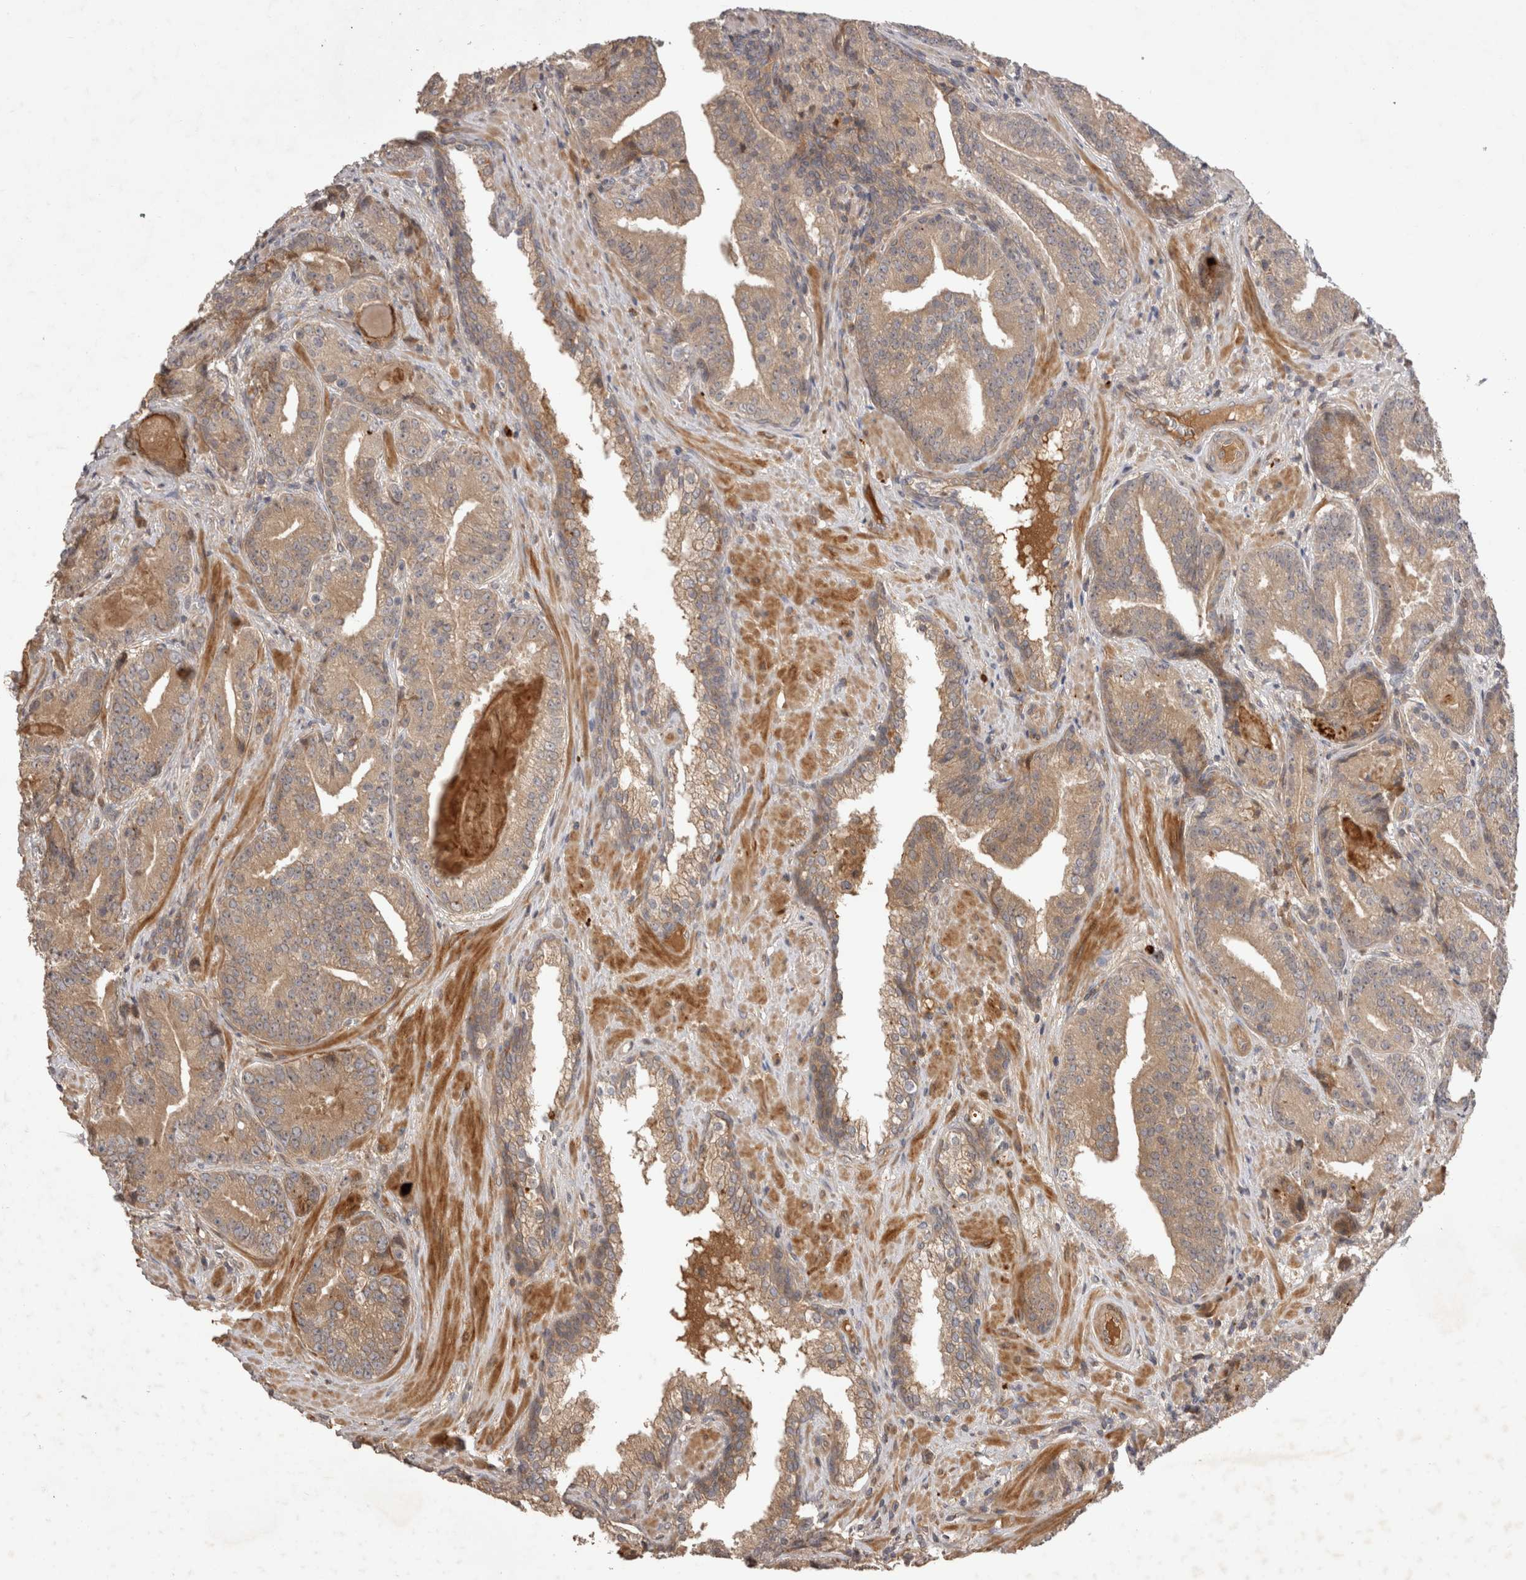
{"staining": {"intensity": "weak", "quantity": ">75%", "location": "cytoplasmic/membranous"}, "tissue": "prostate cancer", "cell_type": "Tumor cells", "image_type": "cancer", "snomed": [{"axis": "morphology", "description": "Adenocarcinoma, Low grade"}, {"axis": "topography", "description": "Prostate"}], "caption": "Immunohistochemistry (IHC) (DAB) staining of human adenocarcinoma (low-grade) (prostate) reveals weak cytoplasmic/membranous protein positivity in about >75% of tumor cells.", "gene": "PPP1R42", "patient": {"sex": "male", "age": 67}}